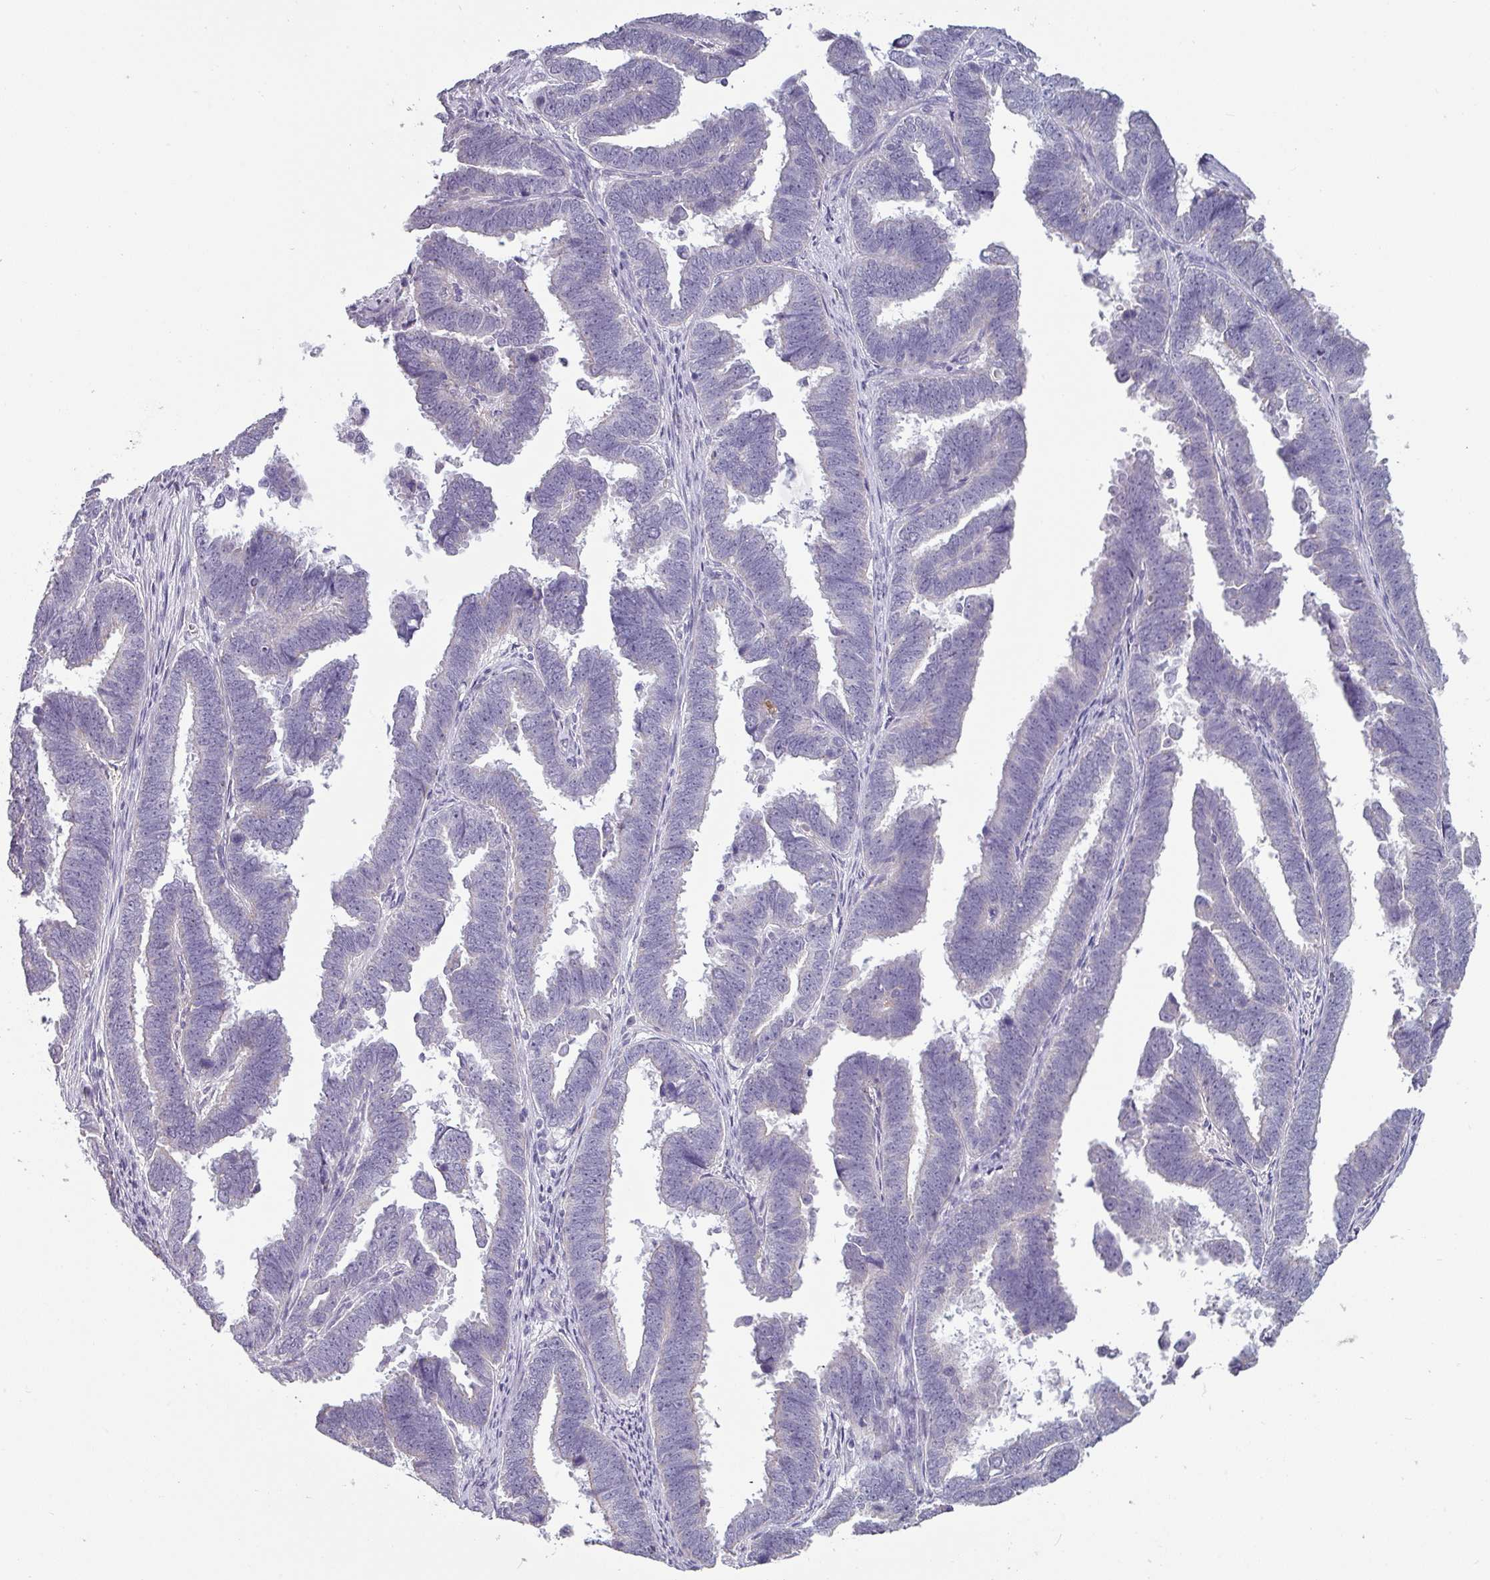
{"staining": {"intensity": "negative", "quantity": "none", "location": "none"}, "tissue": "endometrial cancer", "cell_type": "Tumor cells", "image_type": "cancer", "snomed": [{"axis": "morphology", "description": "Adenocarcinoma, NOS"}, {"axis": "topography", "description": "Endometrium"}], "caption": "Tumor cells are negative for brown protein staining in endometrial cancer.", "gene": "SLC26A9", "patient": {"sex": "female", "age": 75}}